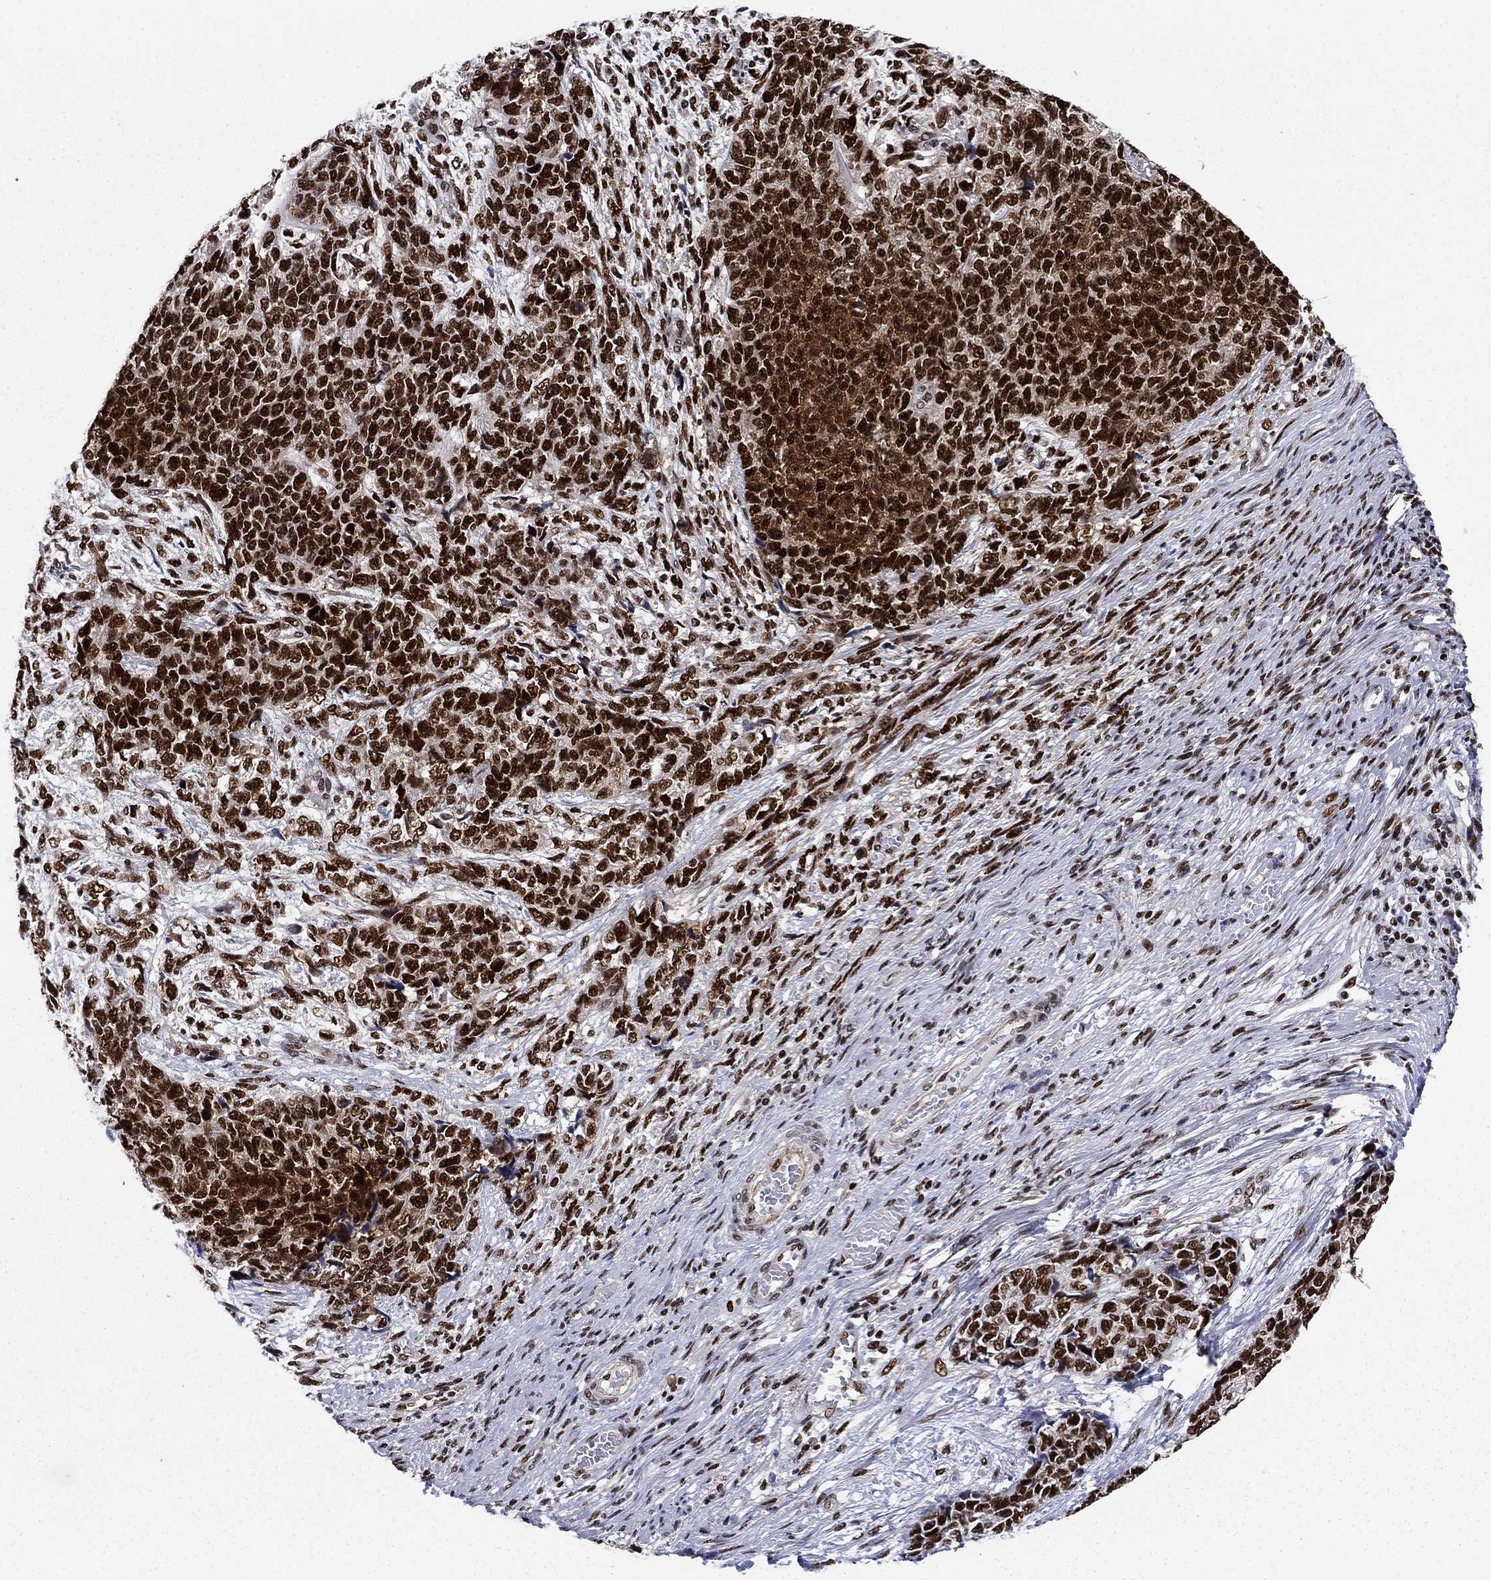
{"staining": {"intensity": "strong", "quantity": ">75%", "location": "nuclear"}, "tissue": "cervical cancer", "cell_type": "Tumor cells", "image_type": "cancer", "snomed": [{"axis": "morphology", "description": "Squamous cell carcinoma, NOS"}, {"axis": "topography", "description": "Cervix"}], "caption": "Cervical cancer (squamous cell carcinoma) stained with a brown dye displays strong nuclear positive positivity in approximately >75% of tumor cells.", "gene": "RPRD1B", "patient": {"sex": "female", "age": 63}}